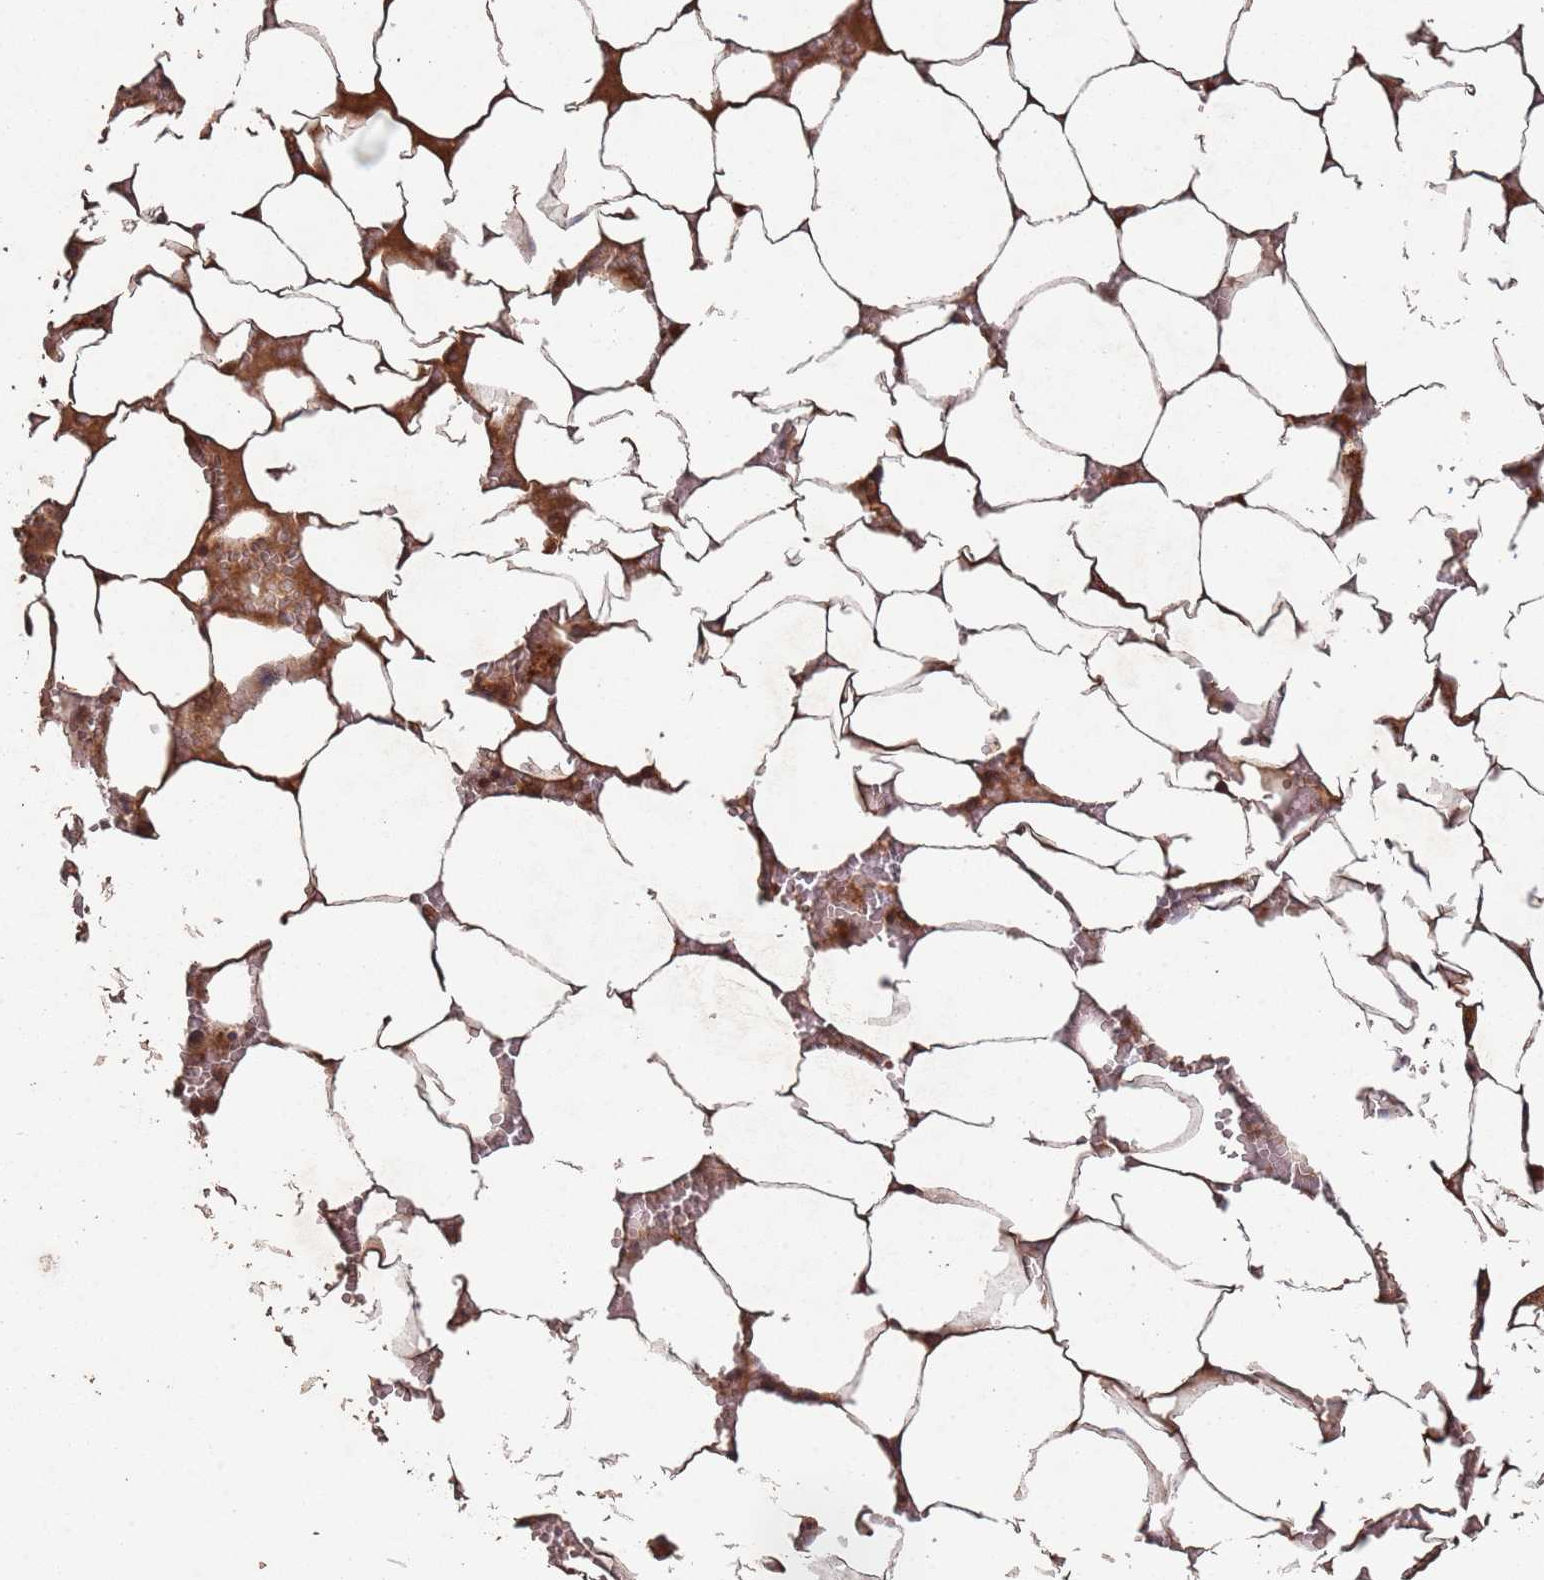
{"staining": {"intensity": "moderate", "quantity": ">75%", "location": "cytoplasmic/membranous,nuclear"}, "tissue": "bone marrow", "cell_type": "Hematopoietic cells", "image_type": "normal", "snomed": [{"axis": "morphology", "description": "Normal tissue, NOS"}, {"axis": "topography", "description": "Bone marrow"}], "caption": "The image displays staining of benign bone marrow, revealing moderate cytoplasmic/membranous,nuclear protein positivity (brown color) within hematopoietic cells. (brown staining indicates protein expression, while blue staining denotes nuclei).", "gene": "FRAT1", "patient": {"sex": "male", "age": 70}}